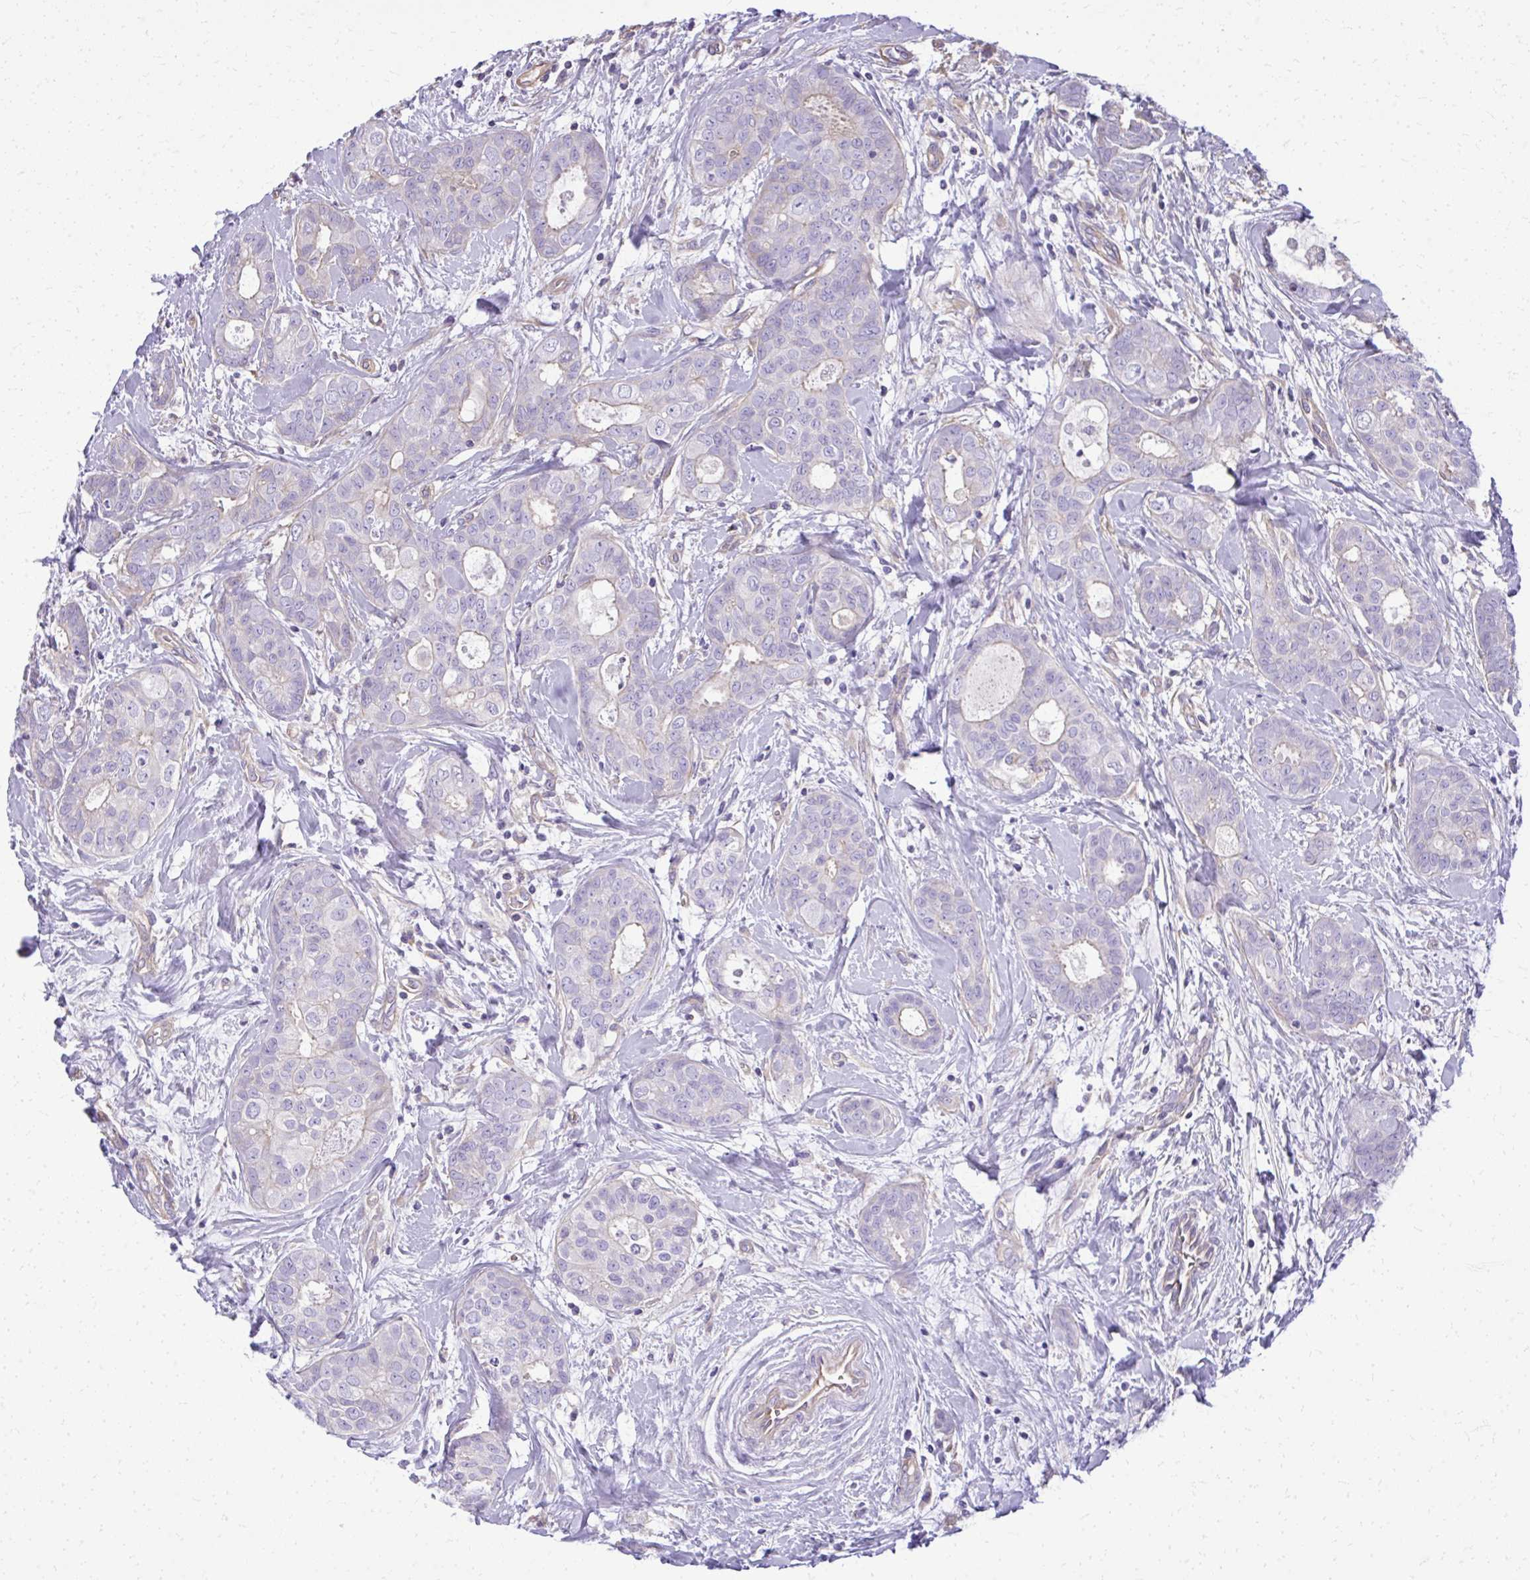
{"staining": {"intensity": "negative", "quantity": "none", "location": "none"}, "tissue": "breast cancer", "cell_type": "Tumor cells", "image_type": "cancer", "snomed": [{"axis": "morphology", "description": "Duct carcinoma"}, {"axis": "topography", "description": "Breast"}], "caption": "Micrograph shows no protein positivity in tumor cells of breast invasive ductal carcinoma tissue. Nuclei are stained in blue.", "gene": "RUNDC3B", "patient": {"sex": "female", "age": 45}}